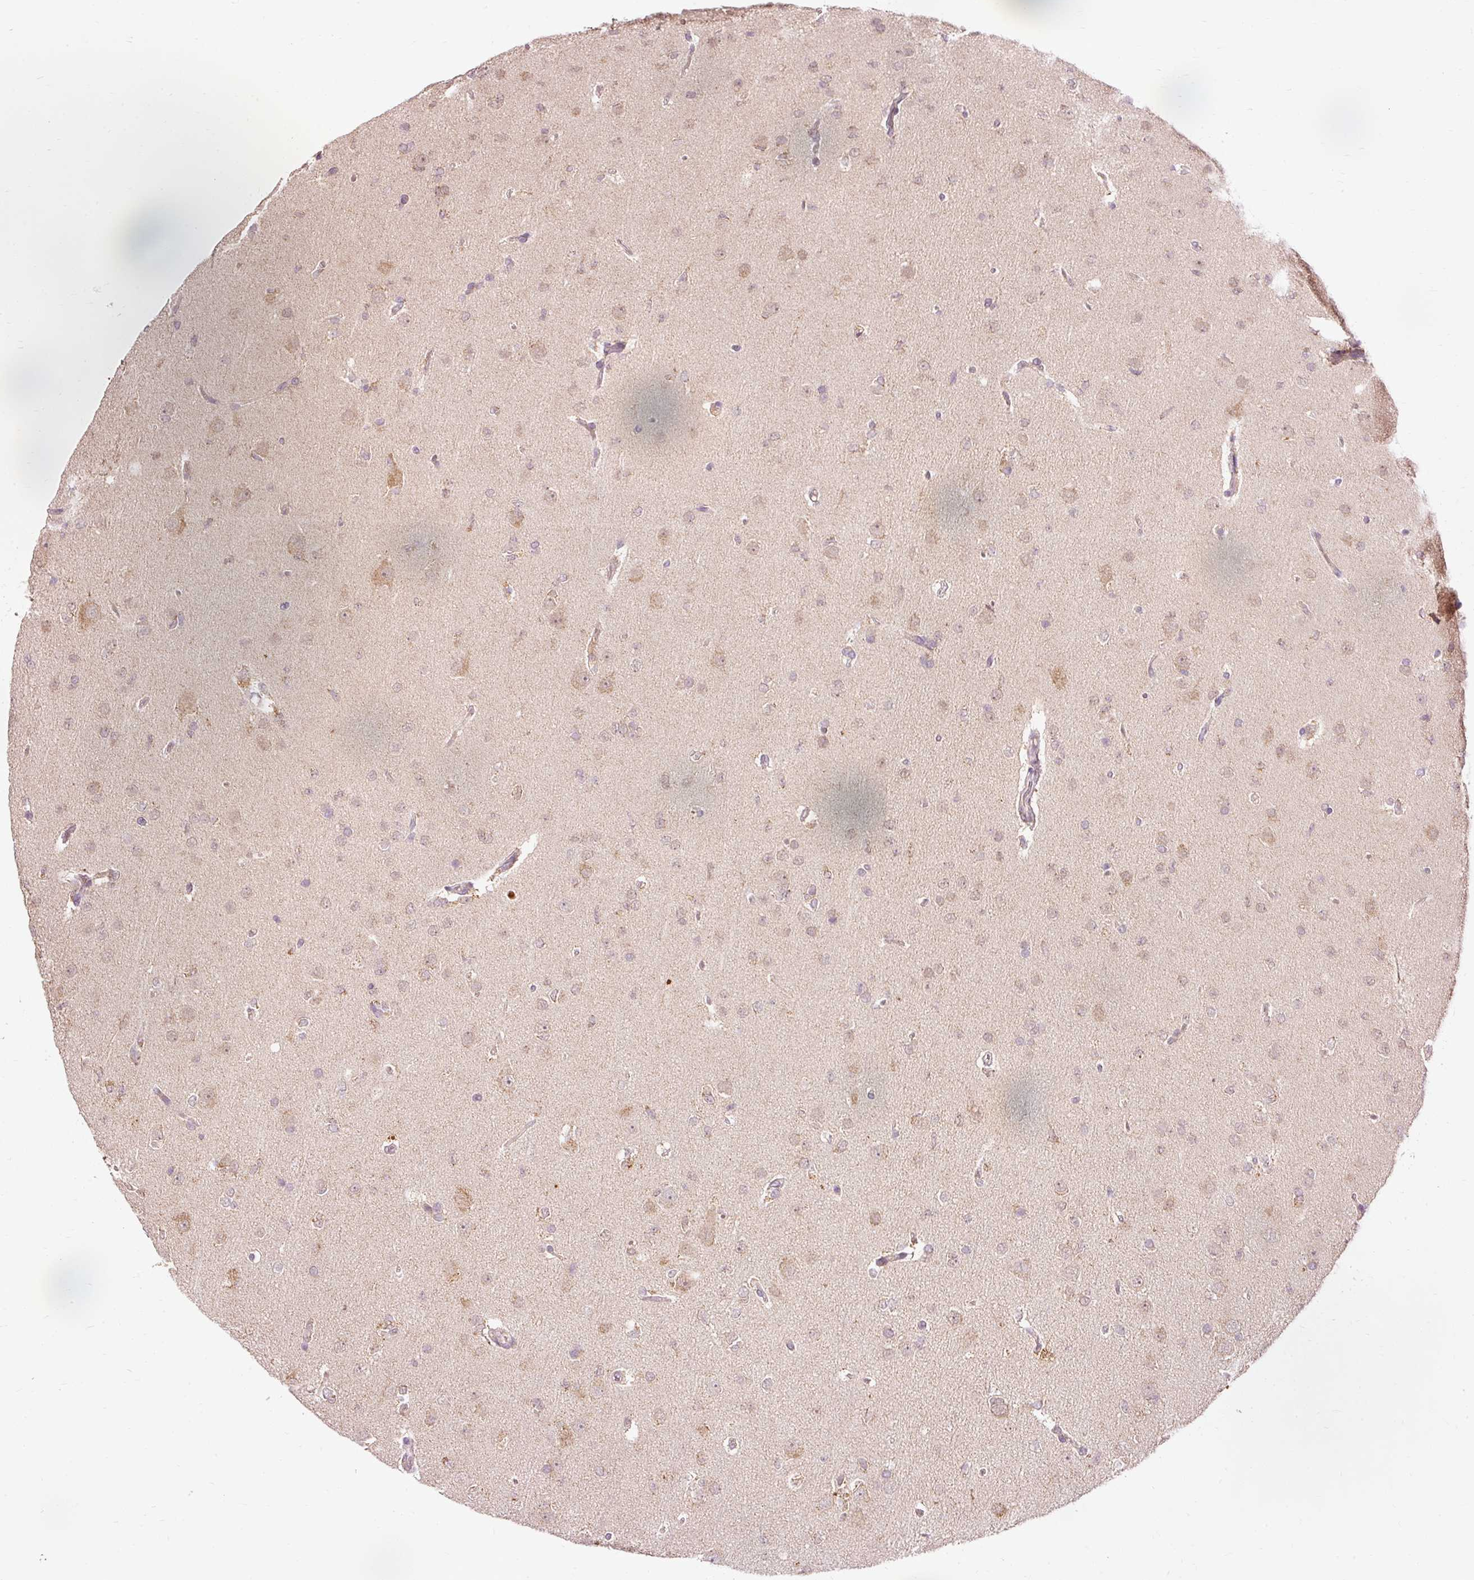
{"staining": {"intensity": "weak", "quantity": "25%-75%", "location": "cytoplasmic/membranous"}, "tissue": "glioma", "cell_type": "Tumor cells", "image_type": "cancer", "snomed": [{"axis": "morphology", "description": "Glioma, malignant, Low grade"}, {"axis": "topography", "description": "Brain"}], "caption": "Brown immunohistochemical staining in human malignant glioma (low-grade) demonstrates weak cytoplasmic/membranous positivity in approximately 25%-75% of tumor cells.", "gene": "PRDX5", "patient": {"sex": "female", "age": 33}}